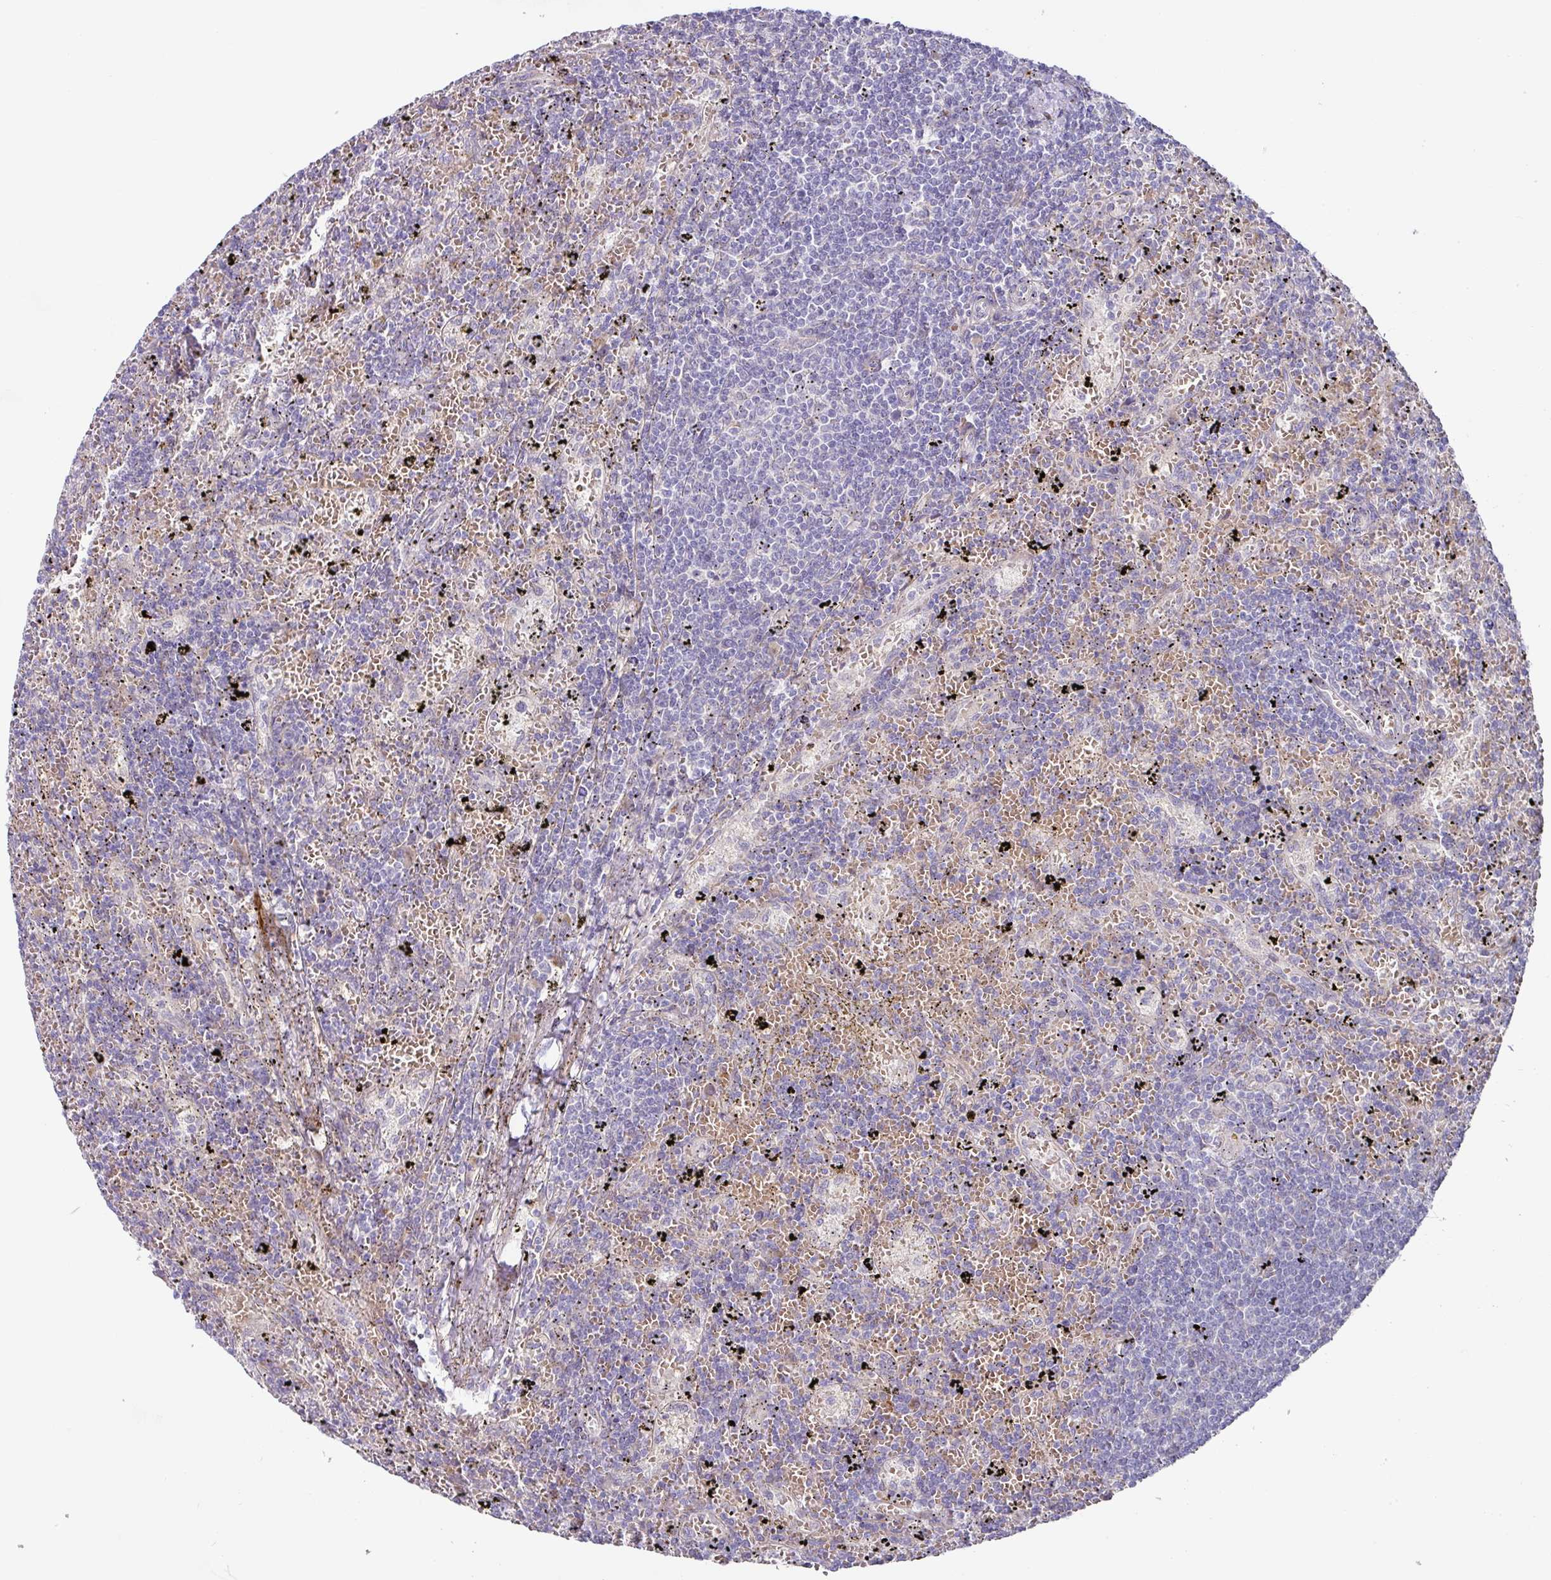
{"staining": {"intensity": "negative", "quantity": "none", "location": "none"}, "tissue": "lymphoma", "cell_type": "Tumor cells", "image_type": "cancer", "snomed": [{"axis": "morphology", "description": "Malignant lymphoma, non-Hodgkin's type, Low grade"}, {"axis": "topography", "description": "Spleen"}], "caption": "Tumor cells are negative for protein expression in human lymphoma. (DAB immunohistochemistry (IHC) visualized using brightfield microscopy, high magnification).", "gene": "TARM1", "patient": {"sex": "male", "age": 76}}